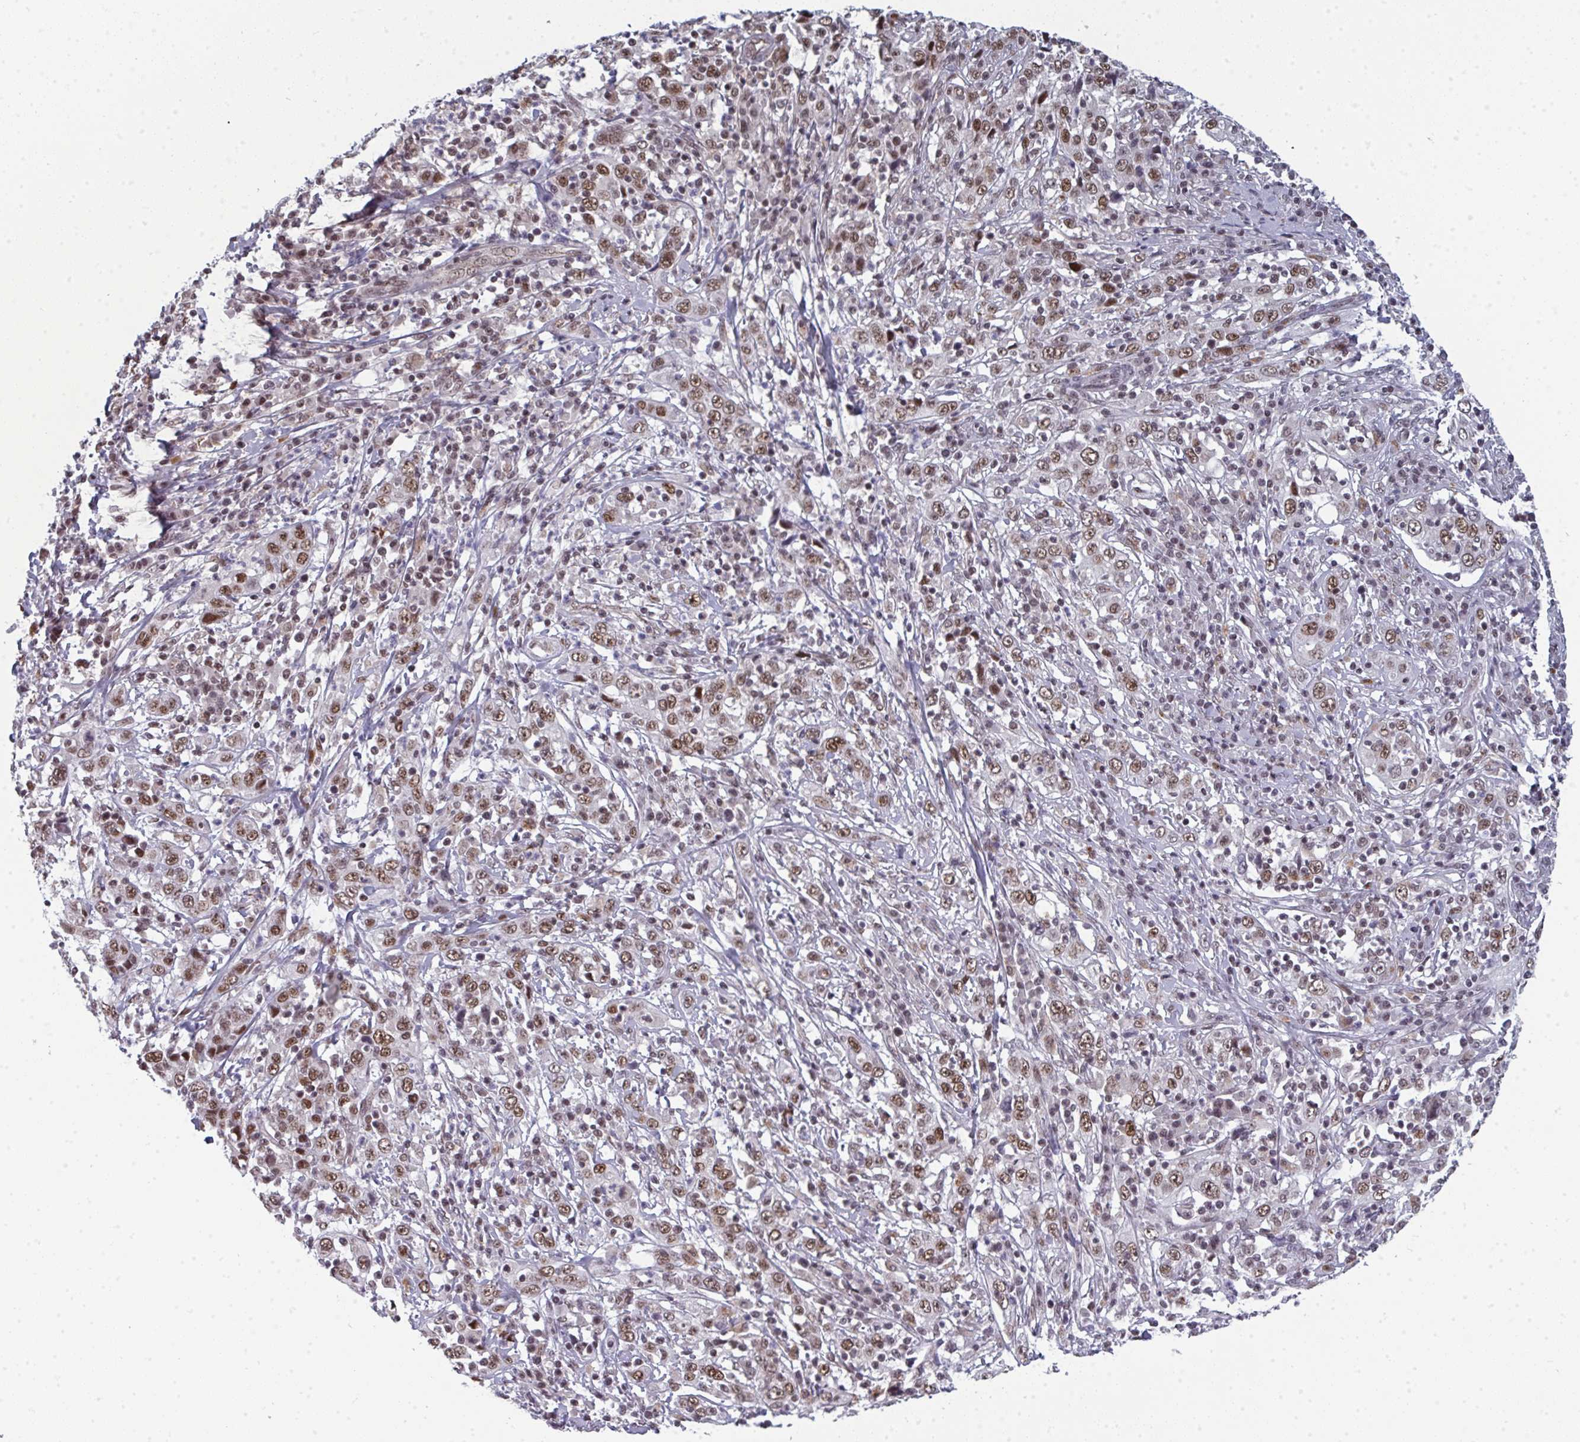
{"staining": {"intensity": "moderate", "quantity": ">75%", "location": "nuclear"}, "tissue": "cervical cancer", "cell_type": "Tumor cells", "image_type": "cancer", "snomed": [{"axis": "morphology", "description": "Squamous cell carcinoma, NOS"}, {"axis": "topography", "description": "Cervix"}], "caption": "Immunohistochemical staining of squamous cell carcinoma (cervical) displays moderate nuclear protein positivity in about >75% of tumor cells.", "gene": "ATF1", "patient": {"sex": "female", "age": 46}}